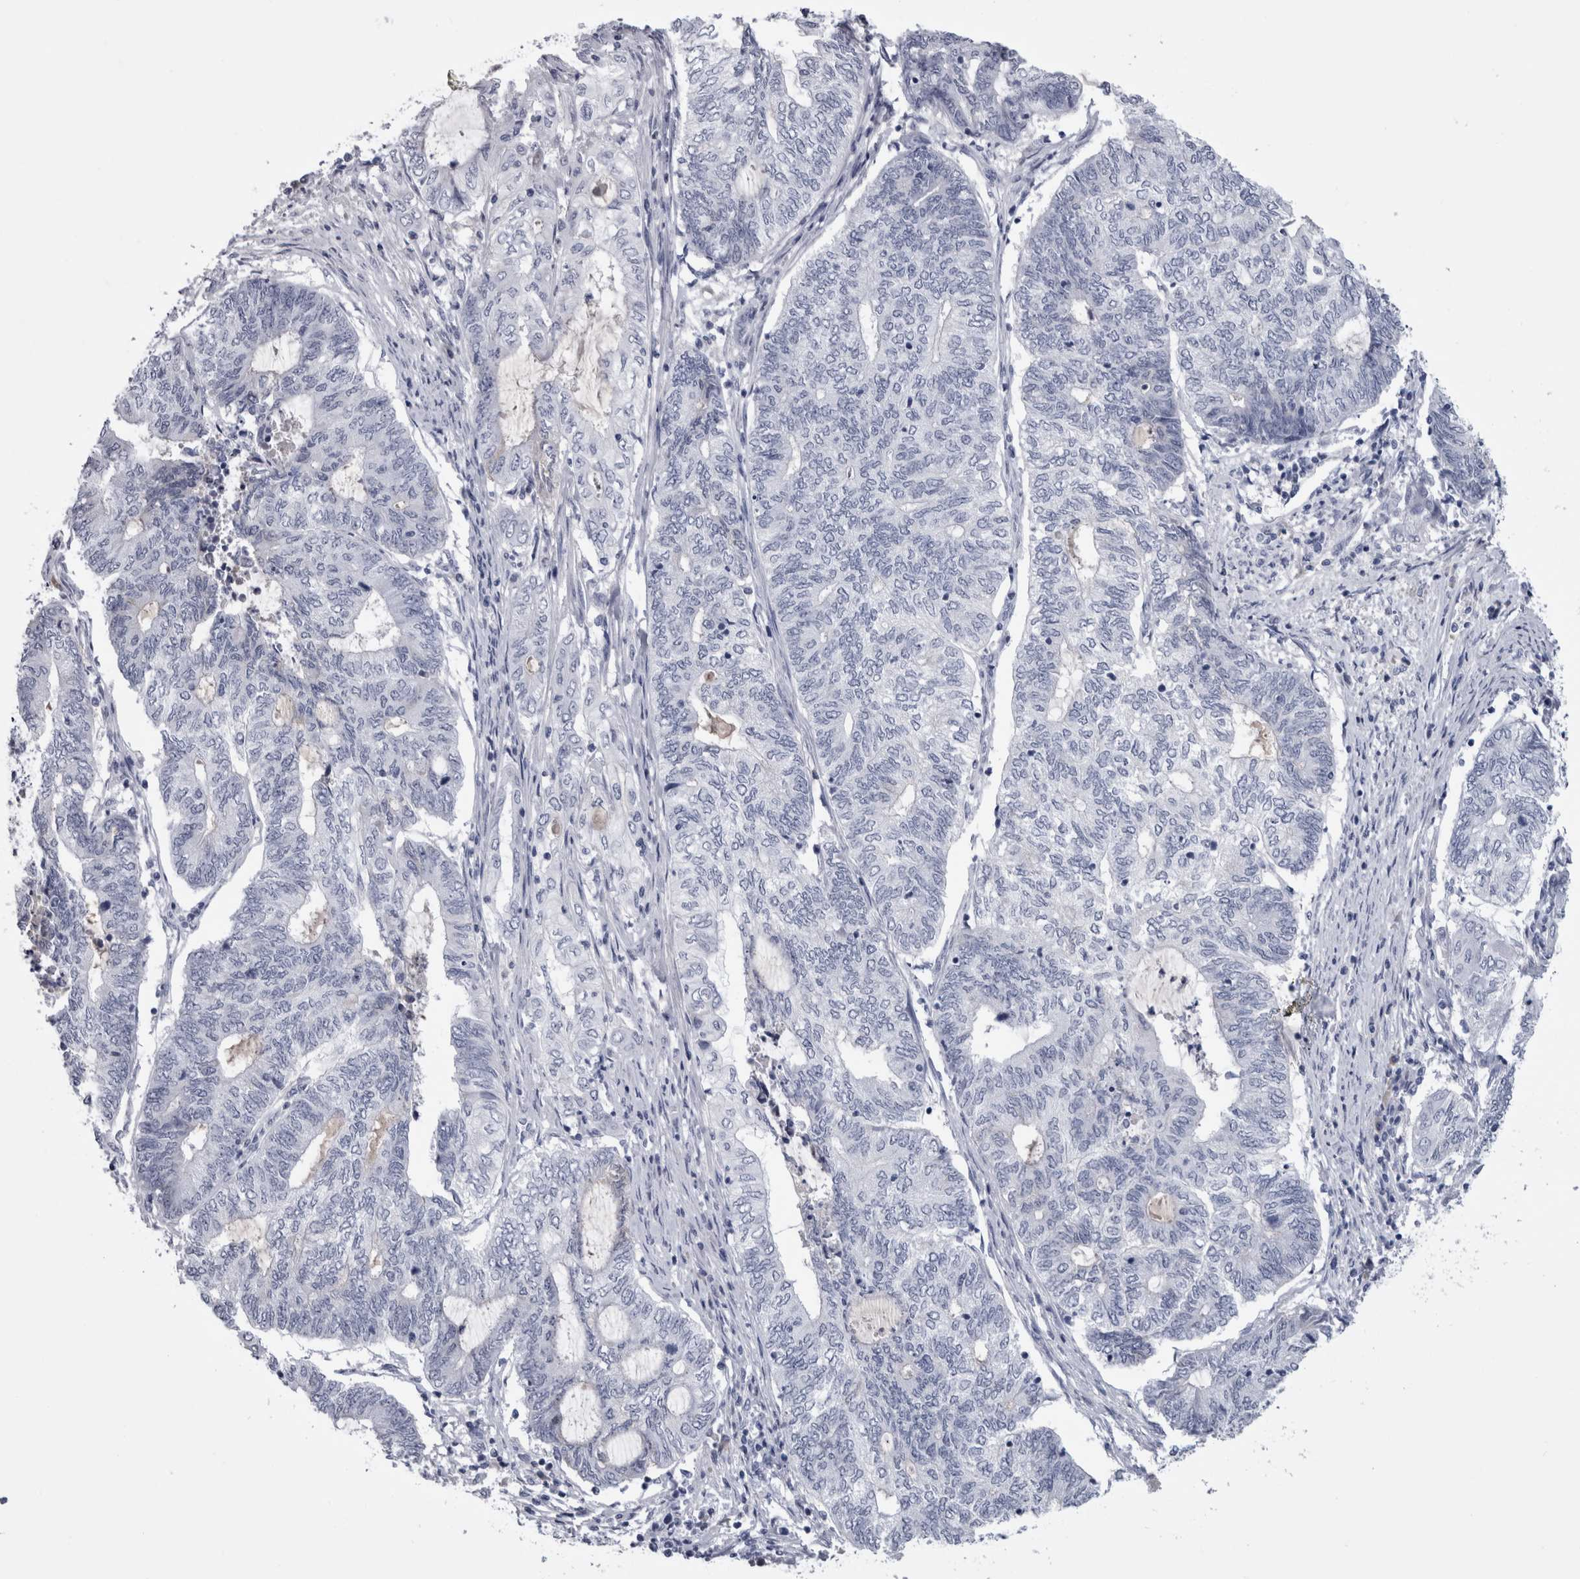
{"staining": {"intensity": "negative", "quantity": "none", "location": "none"}, "tissue": "endometrial cancer", "cell_type": "Tumor cells", "image_type": "cancer", "snomed": [{"axis": "morphology", "description": "Adenocarcinoma, NOS"}, {"axis": "topography", "description": "Uterus"}, {"axis": "topography", "description": "Endometrium"}], "caption": "Tumor cells are negative for brown protein staining in endometrial cancer (adenocarcinoma).", "gene": "PAX5", "patient": {"sex": "female", "age": 70}}